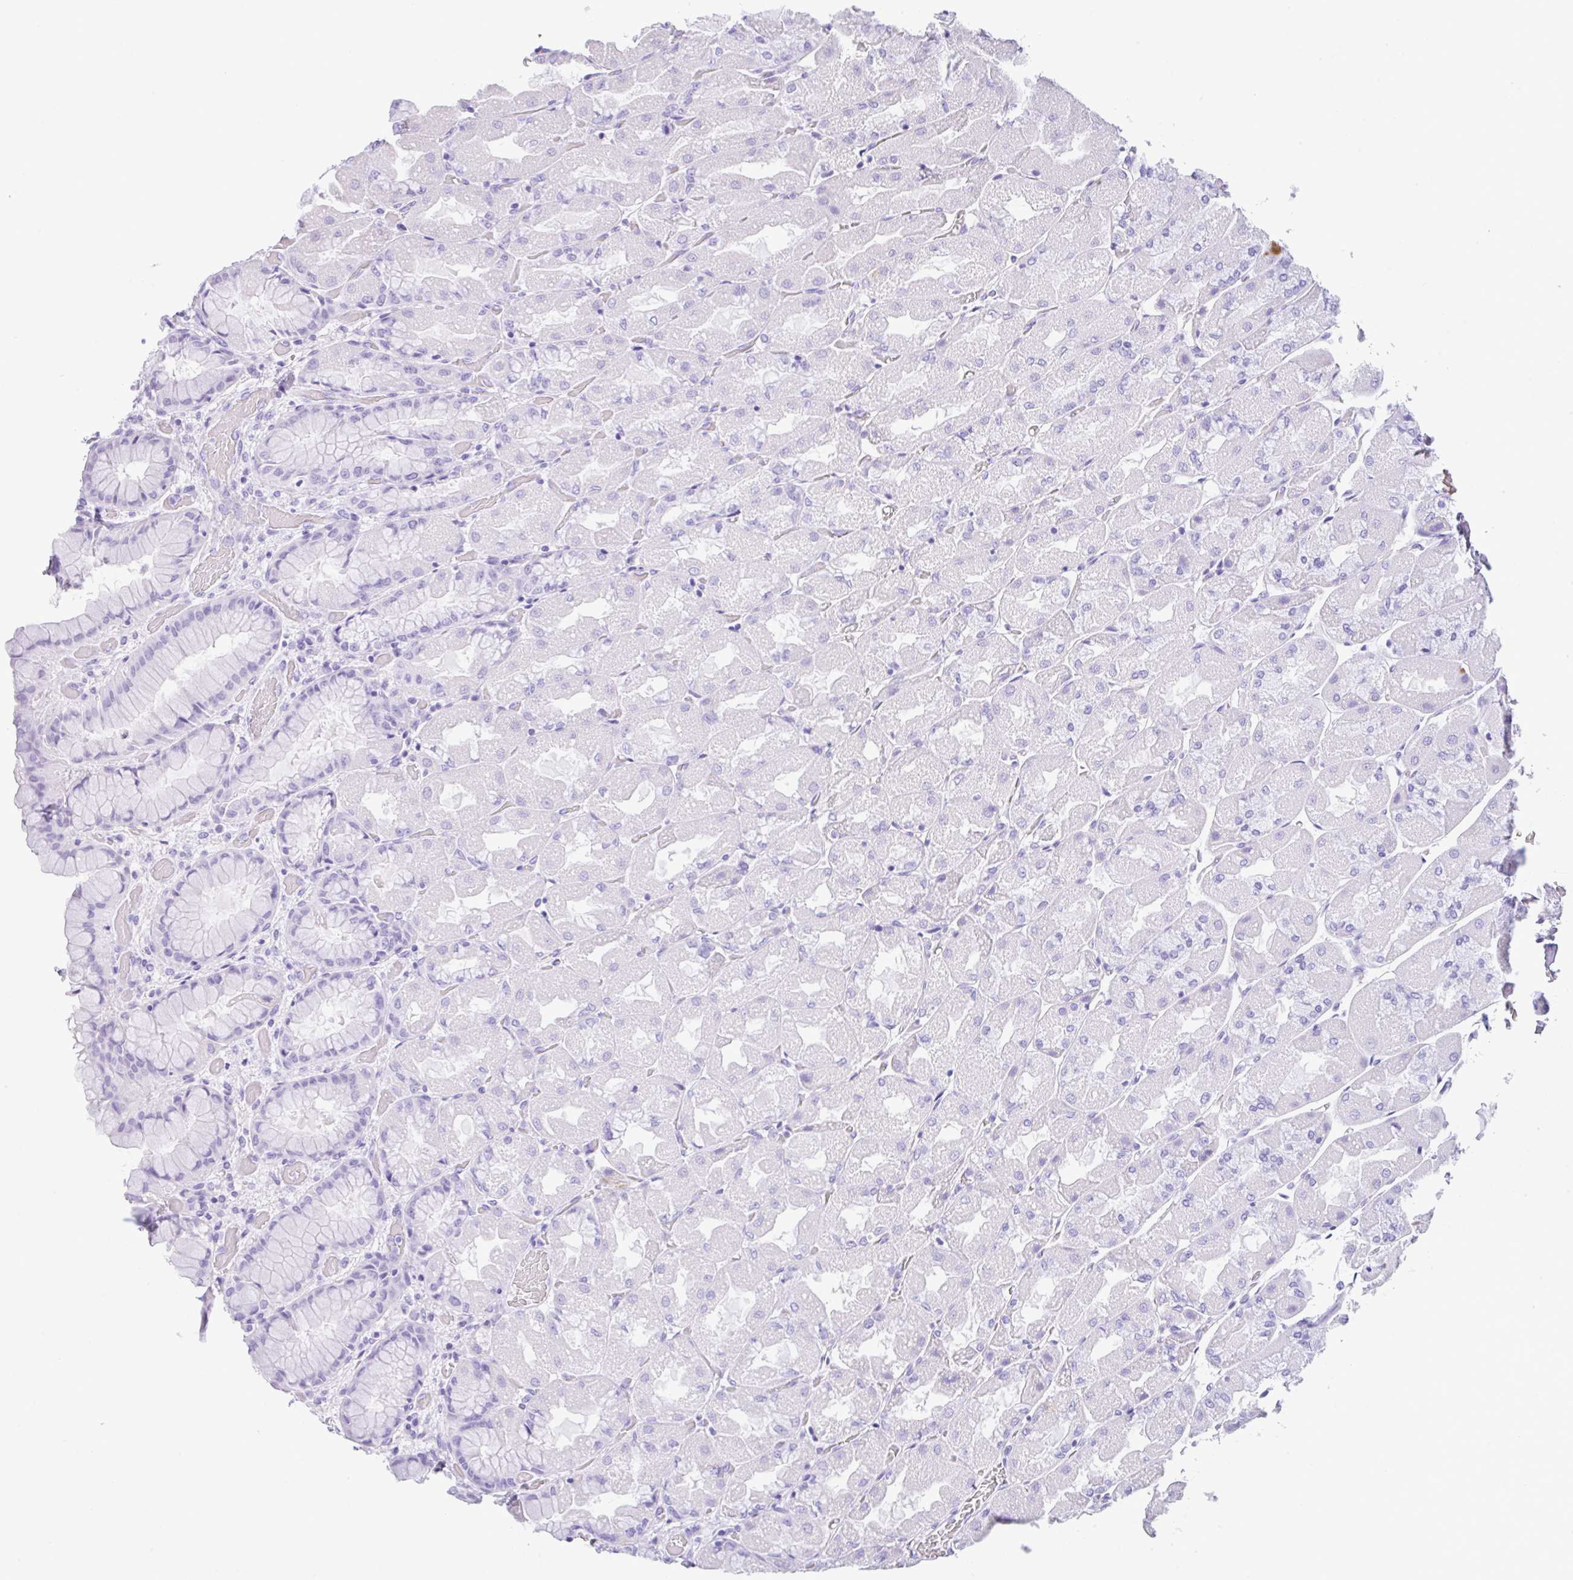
{"staining": {"intensity": "negative", "quantity": "none", "location": "none"}, "tissue": "stomach", "cell_type": "Glandular cells", "image_type": "normal", "snomed": [{"axis": "morphology", "description": "Normal tissue, NOS"}, {"axis": "topography", "description": "Stomach"}], "caption": "Immunohistochemical staining of unremarkable human stomach reveals no significant positivity in glandular cells.", "gene": "CPA1", "patient": {"sex": "female", "age": 61}}